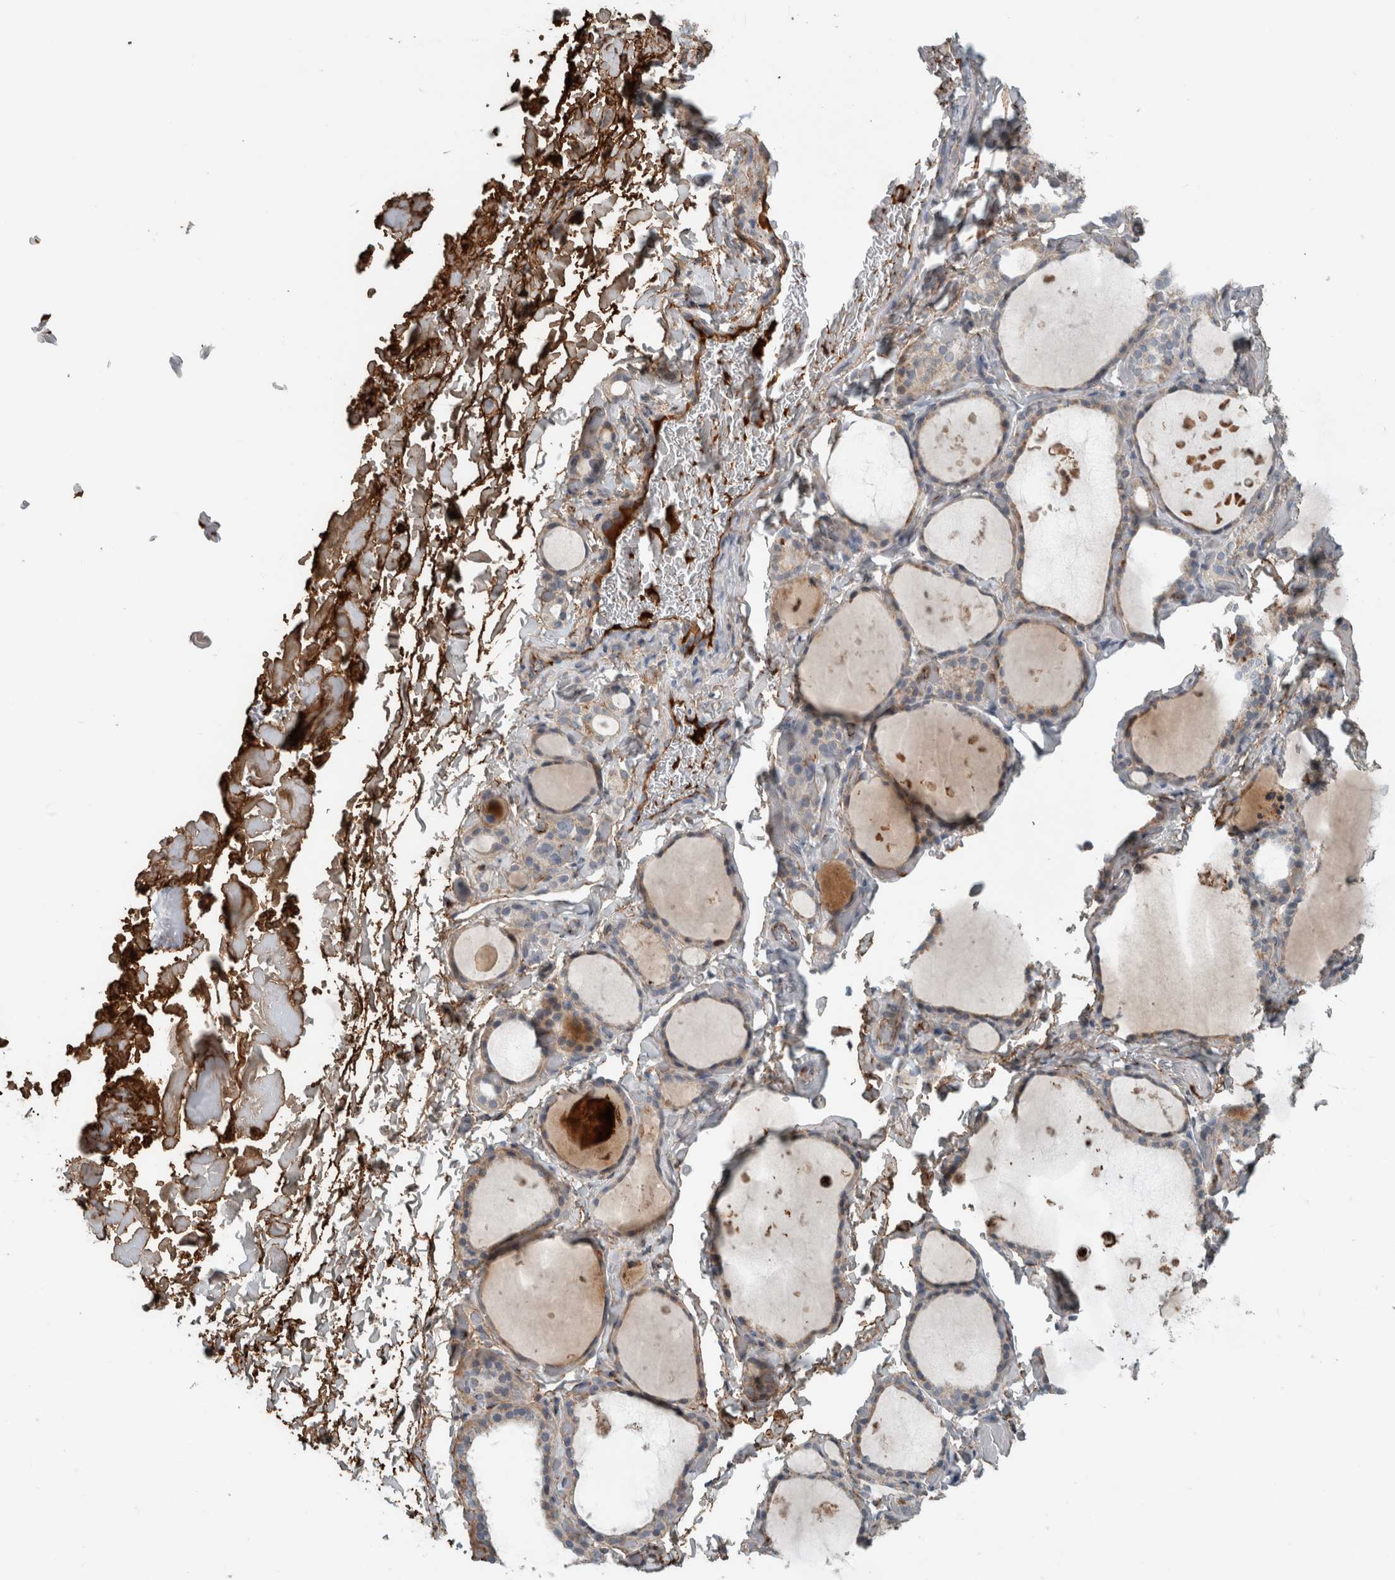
{"staining": {"intensity": "weak", "quantity": "25%-75%", "location": "cytoplasmic/membranous"}, "tissue": "thyroid gland", "cell_type": "Glandular cells", "image_type": "normal", "snomed": [{"axis": "morphology", "description": "Normal tissue, NOS"}, {"axis": "topography", "description": "Thyroid gland"}], "caption": "Glandular cells demonstrate weak cytoplasmic/membranous expression in approximately 25%-75% of cells in benign thyroid gland. The protein is shown in brown color, while the nuclei are stained blue.", "gene": "FN1", "patient": {"sex": "female", "age": 44}}